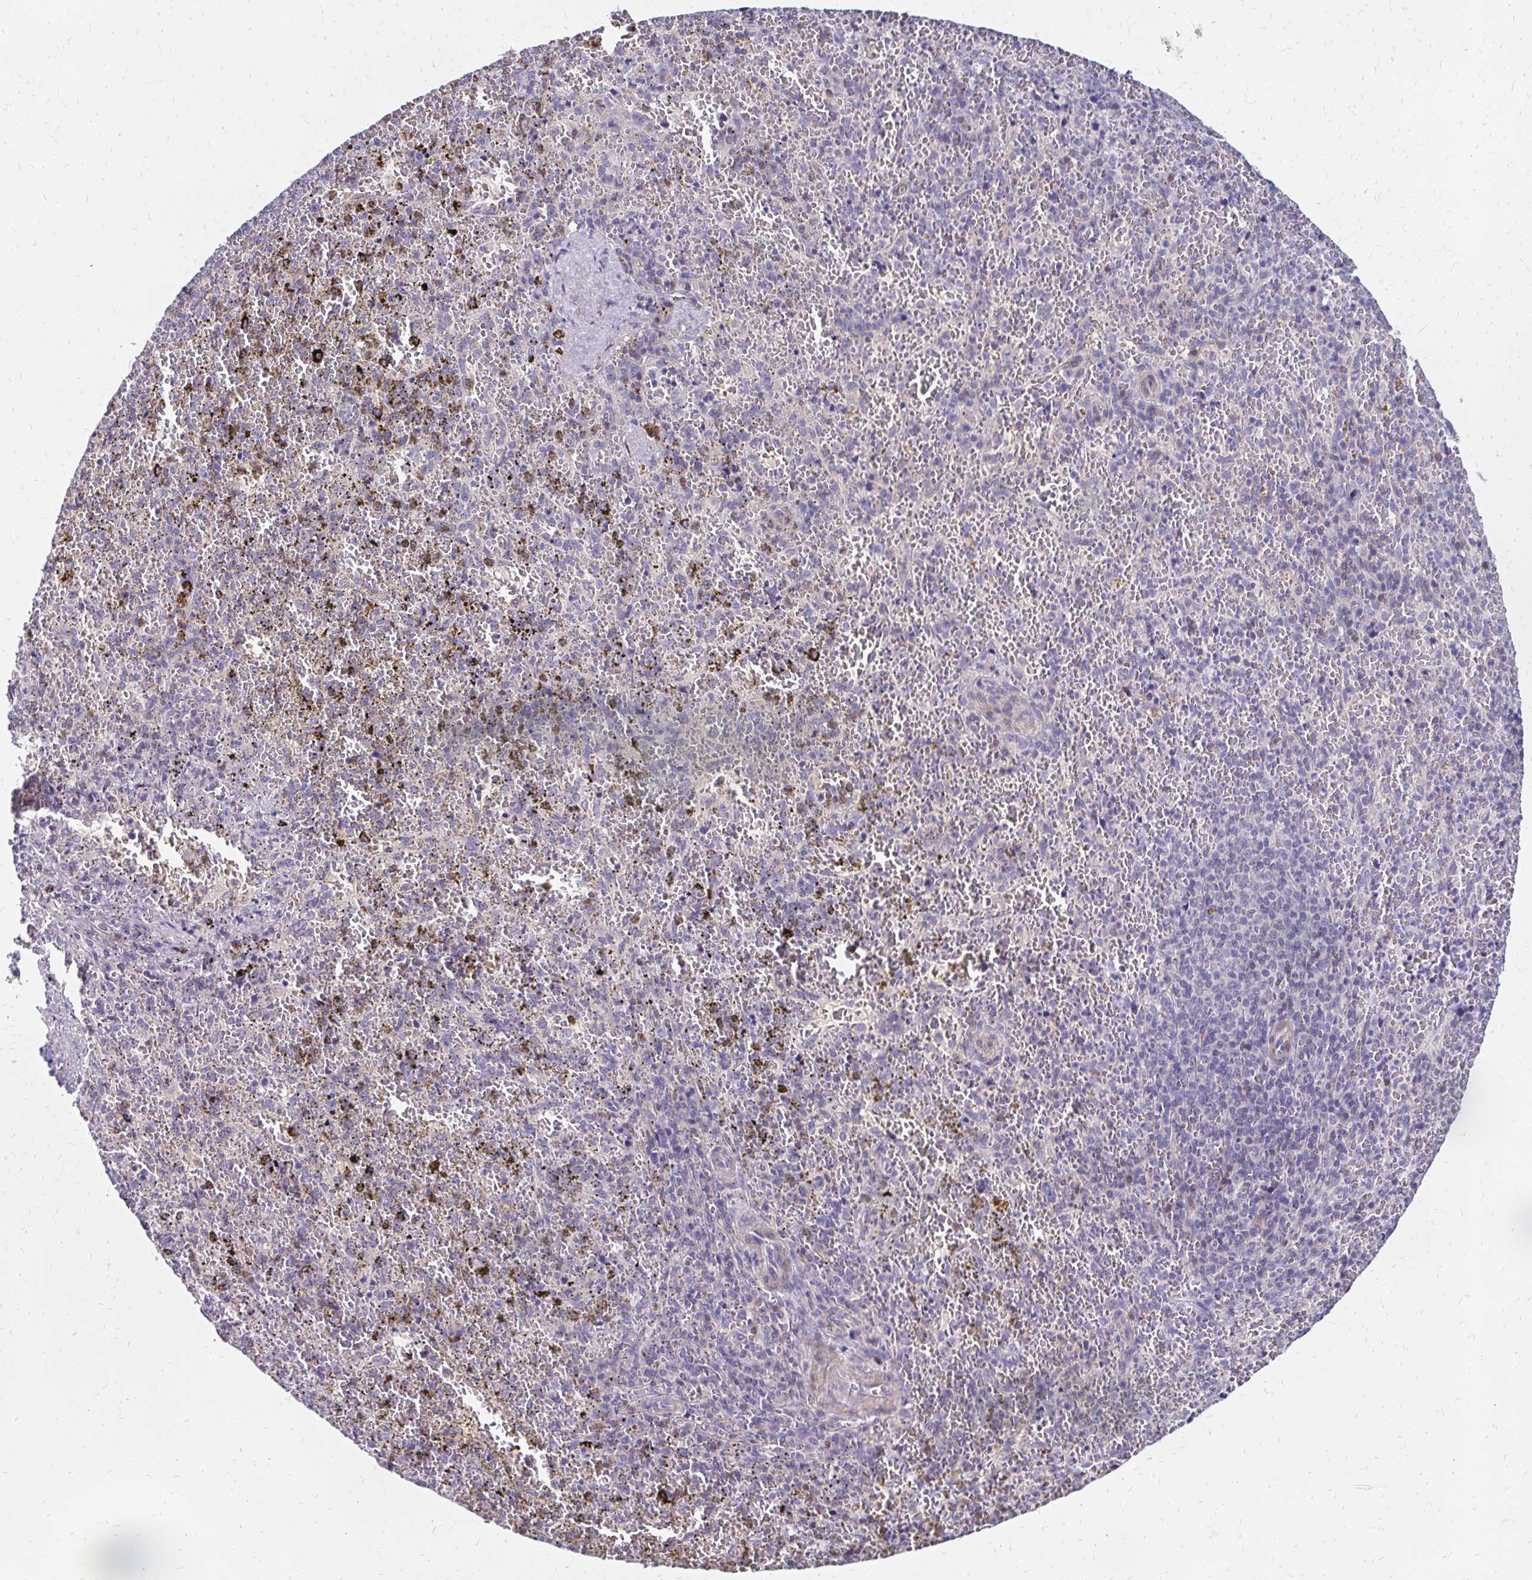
{"staining": {"intensity": "negative", "quantity": "none", "location": "none"}, "tissue": "spleen", "cell_type": "Cells in red pulp", "image_type": "normal", "snomed": [{"axis": "morphology", "description": "Normal tissue, NOS"}, {"axis": "topography", "description": "Spleen"}], "caption": "Immunohistochemistry (IHC) image of unremarkable spleen stained for a protein (brown), which reveals no staining in cells in red pulp.", "gene": "DTNB", "patient": {"sex": "female", "age": 50}}